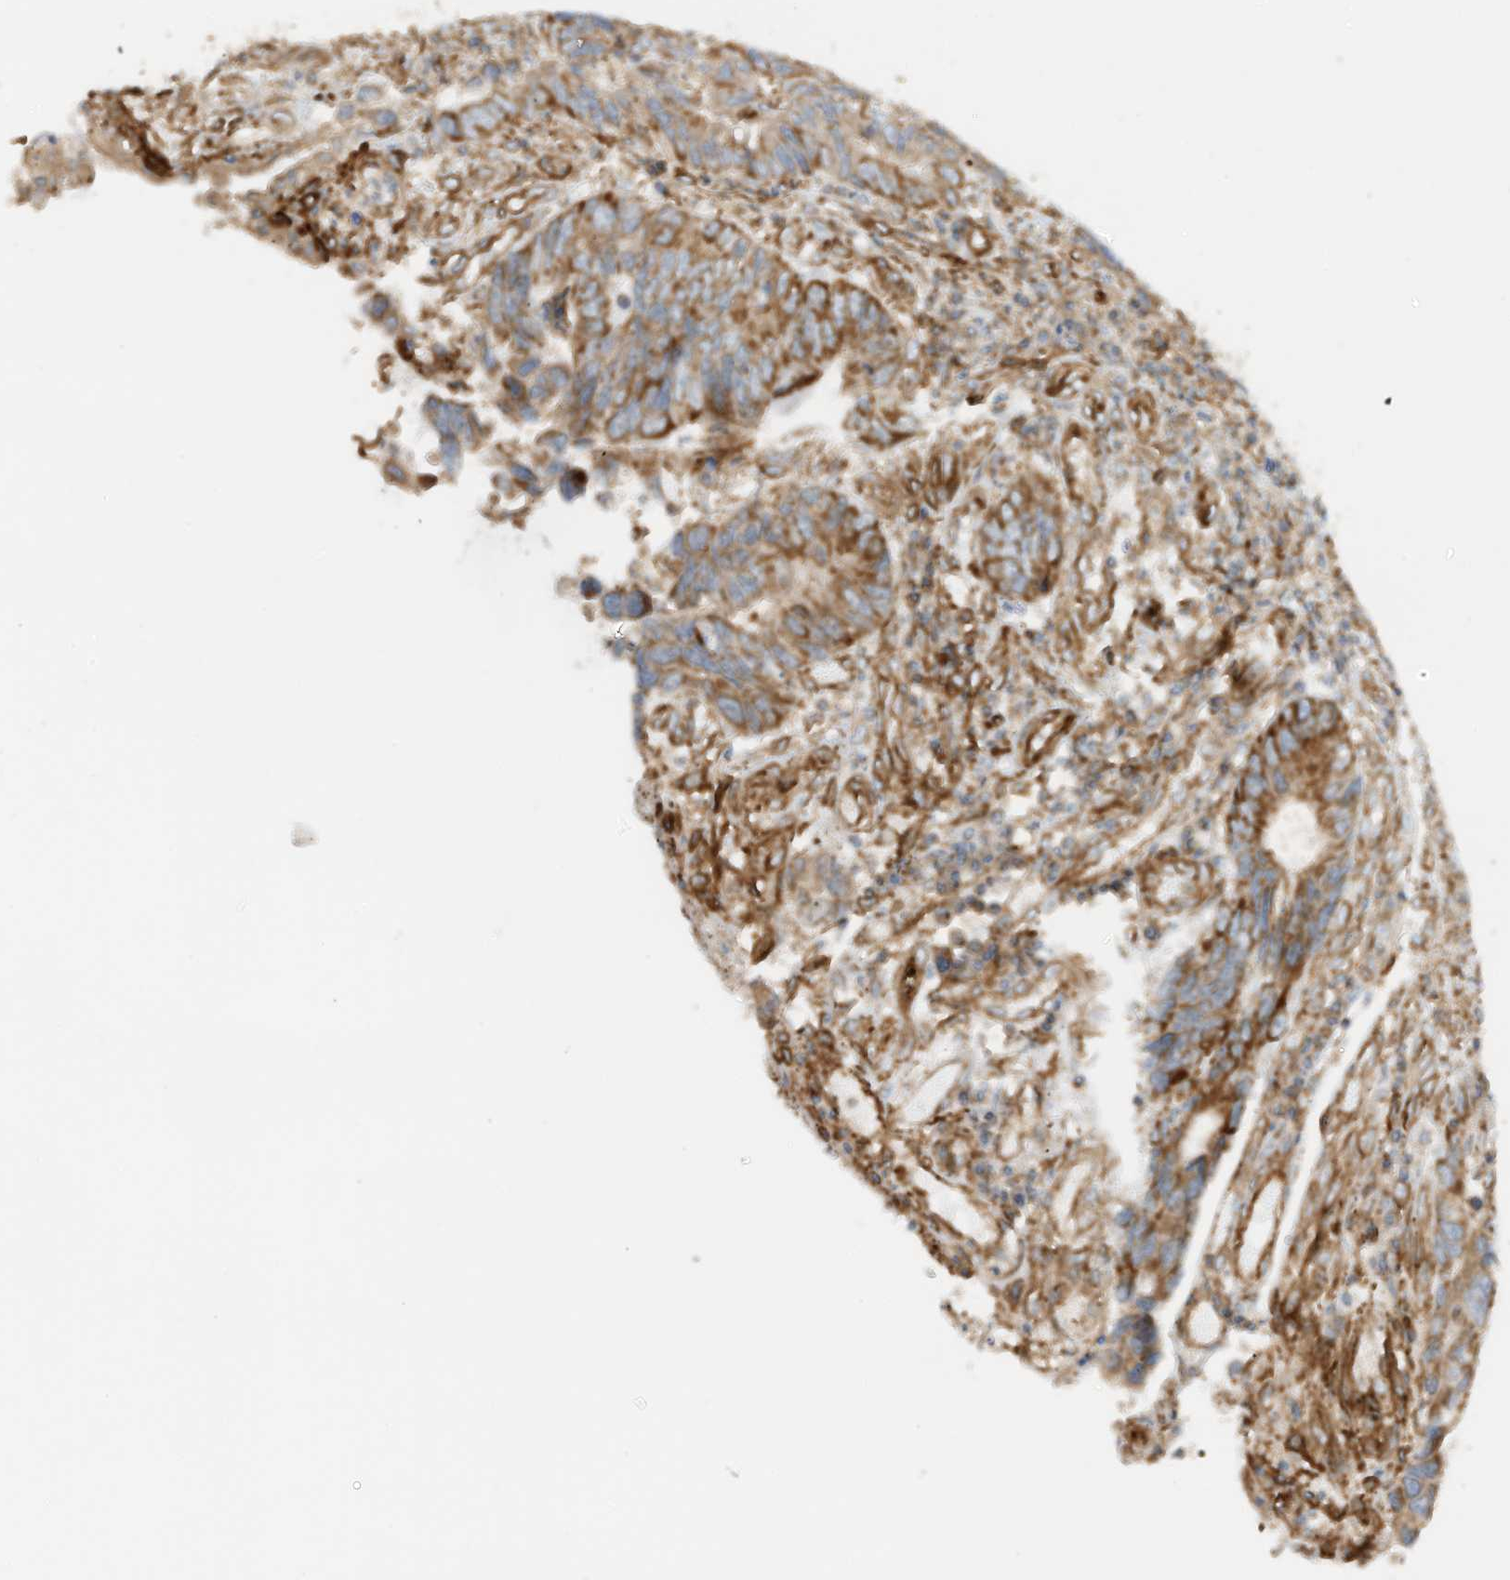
{"staining": {"intensity": "moderate", "quantity": ">75%", "location": "cytoplasmic/membranous"}, "tissue": "colorectal cancer", "cell_type": "Tumor cells", "image_type": "cancer", "snomed": [{"axis": "morphology", "description": "Adenocarcinoma, NOS"}, {"axis": "topography", "description": "Rectum"}], "caption": "Immunohistochemical staining of colorectal cancer (adenocarcinoma) exhibits medium levels of moderate cytoplasmic/membranous staining in approximately >75% of tumor cells.", "gene": "ABCB7", "patient": {"sex": "male", "age": 84}}